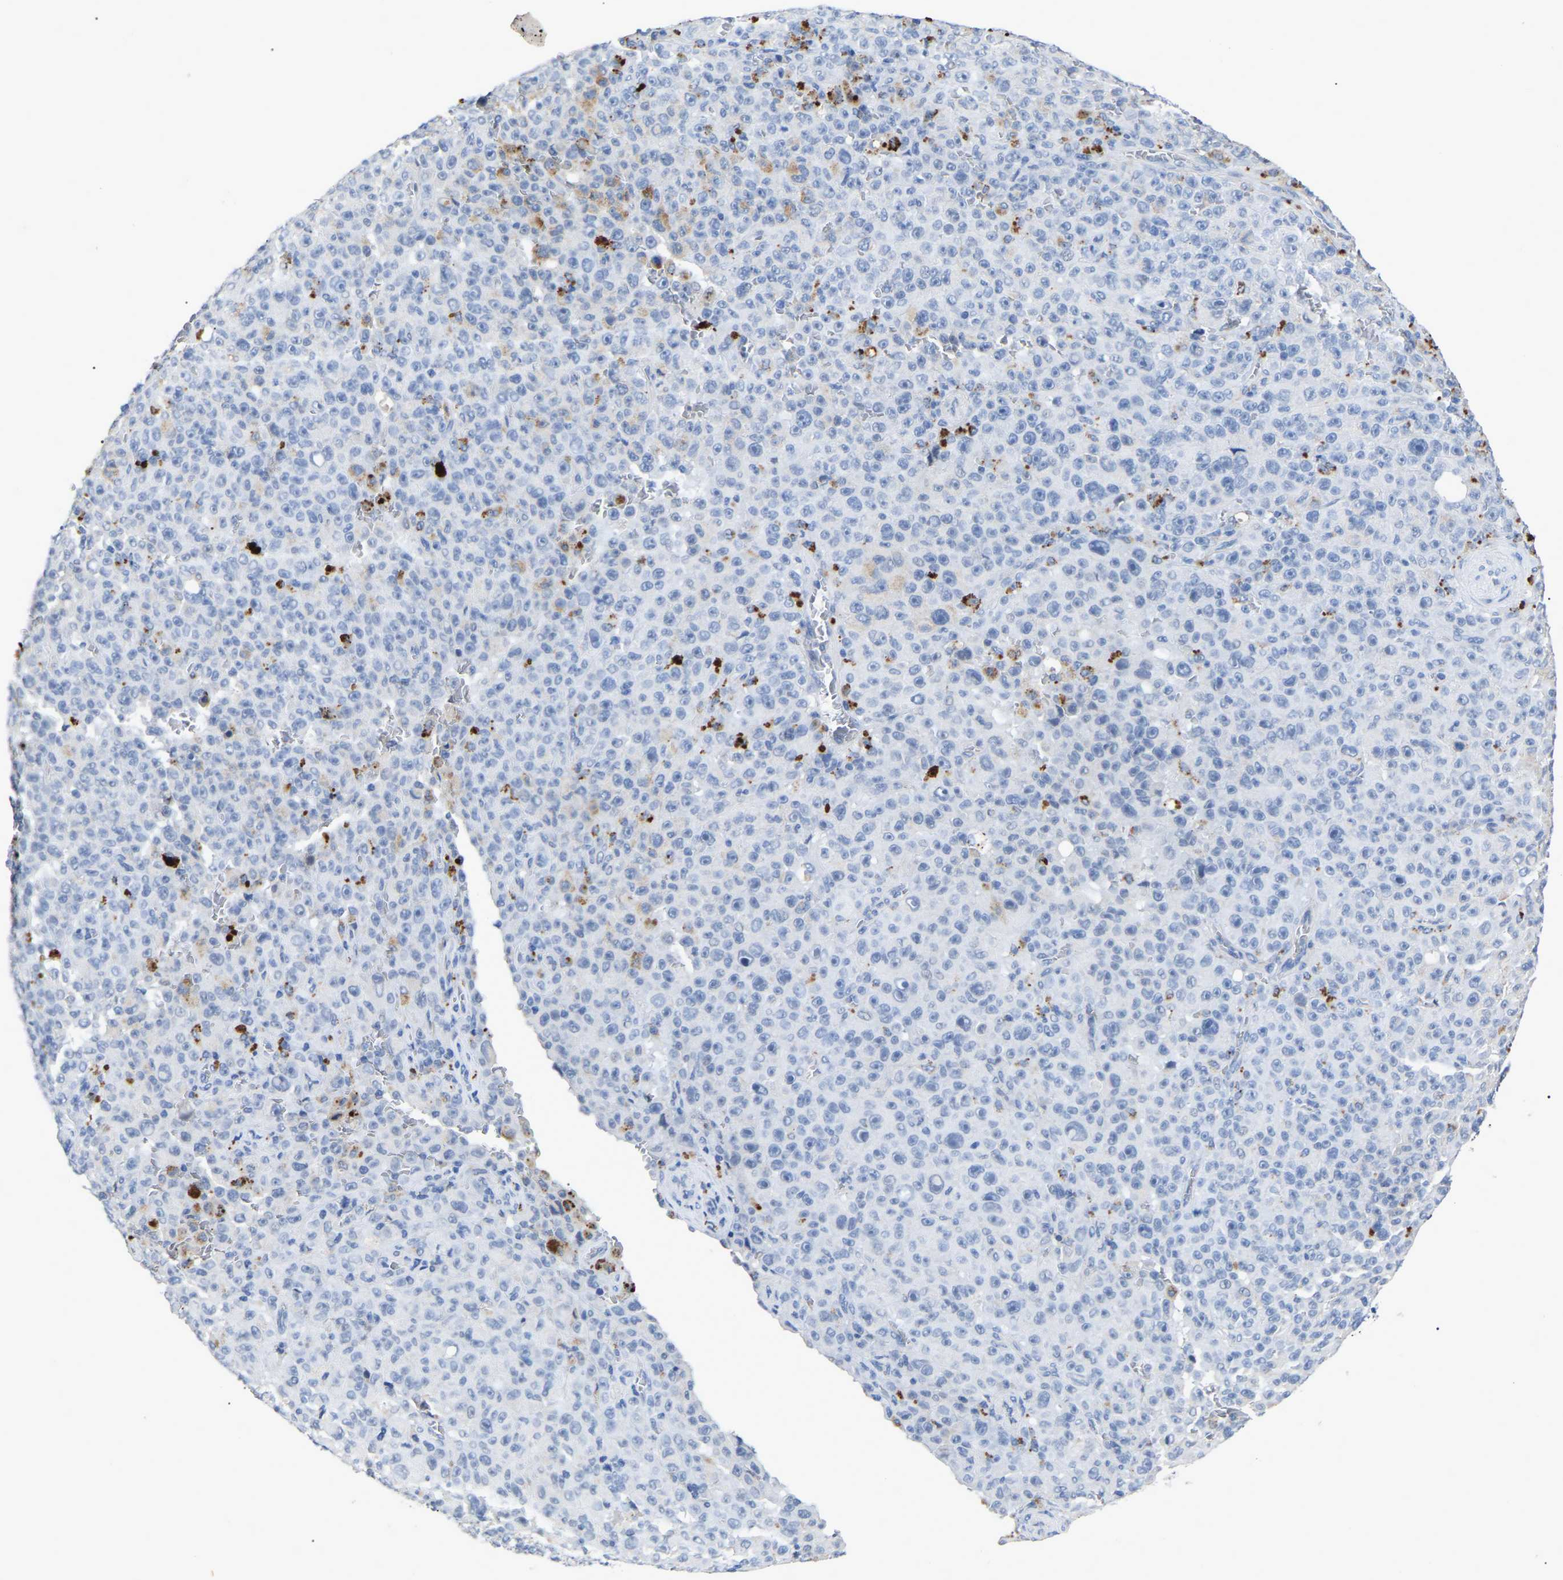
{"staining": {"intensity": "negative", "quantity": "none", "location": "none"}, "tissue": "melanoma", "cell_type": "Tumor cells", "image_type": "cancer", "snomed": [{"axis": "morphology", "description": "Malignant melanoma, NOS"}, {"axis": "topography", "description": "Skin"}], "caption": "This is an immunohistochemistry (IHC) photomicrograph of human malignant melanoma. There is no staining in tumor cells.", "gene": "SMPD2", "patient": {"sex": "female", "age": 82}}